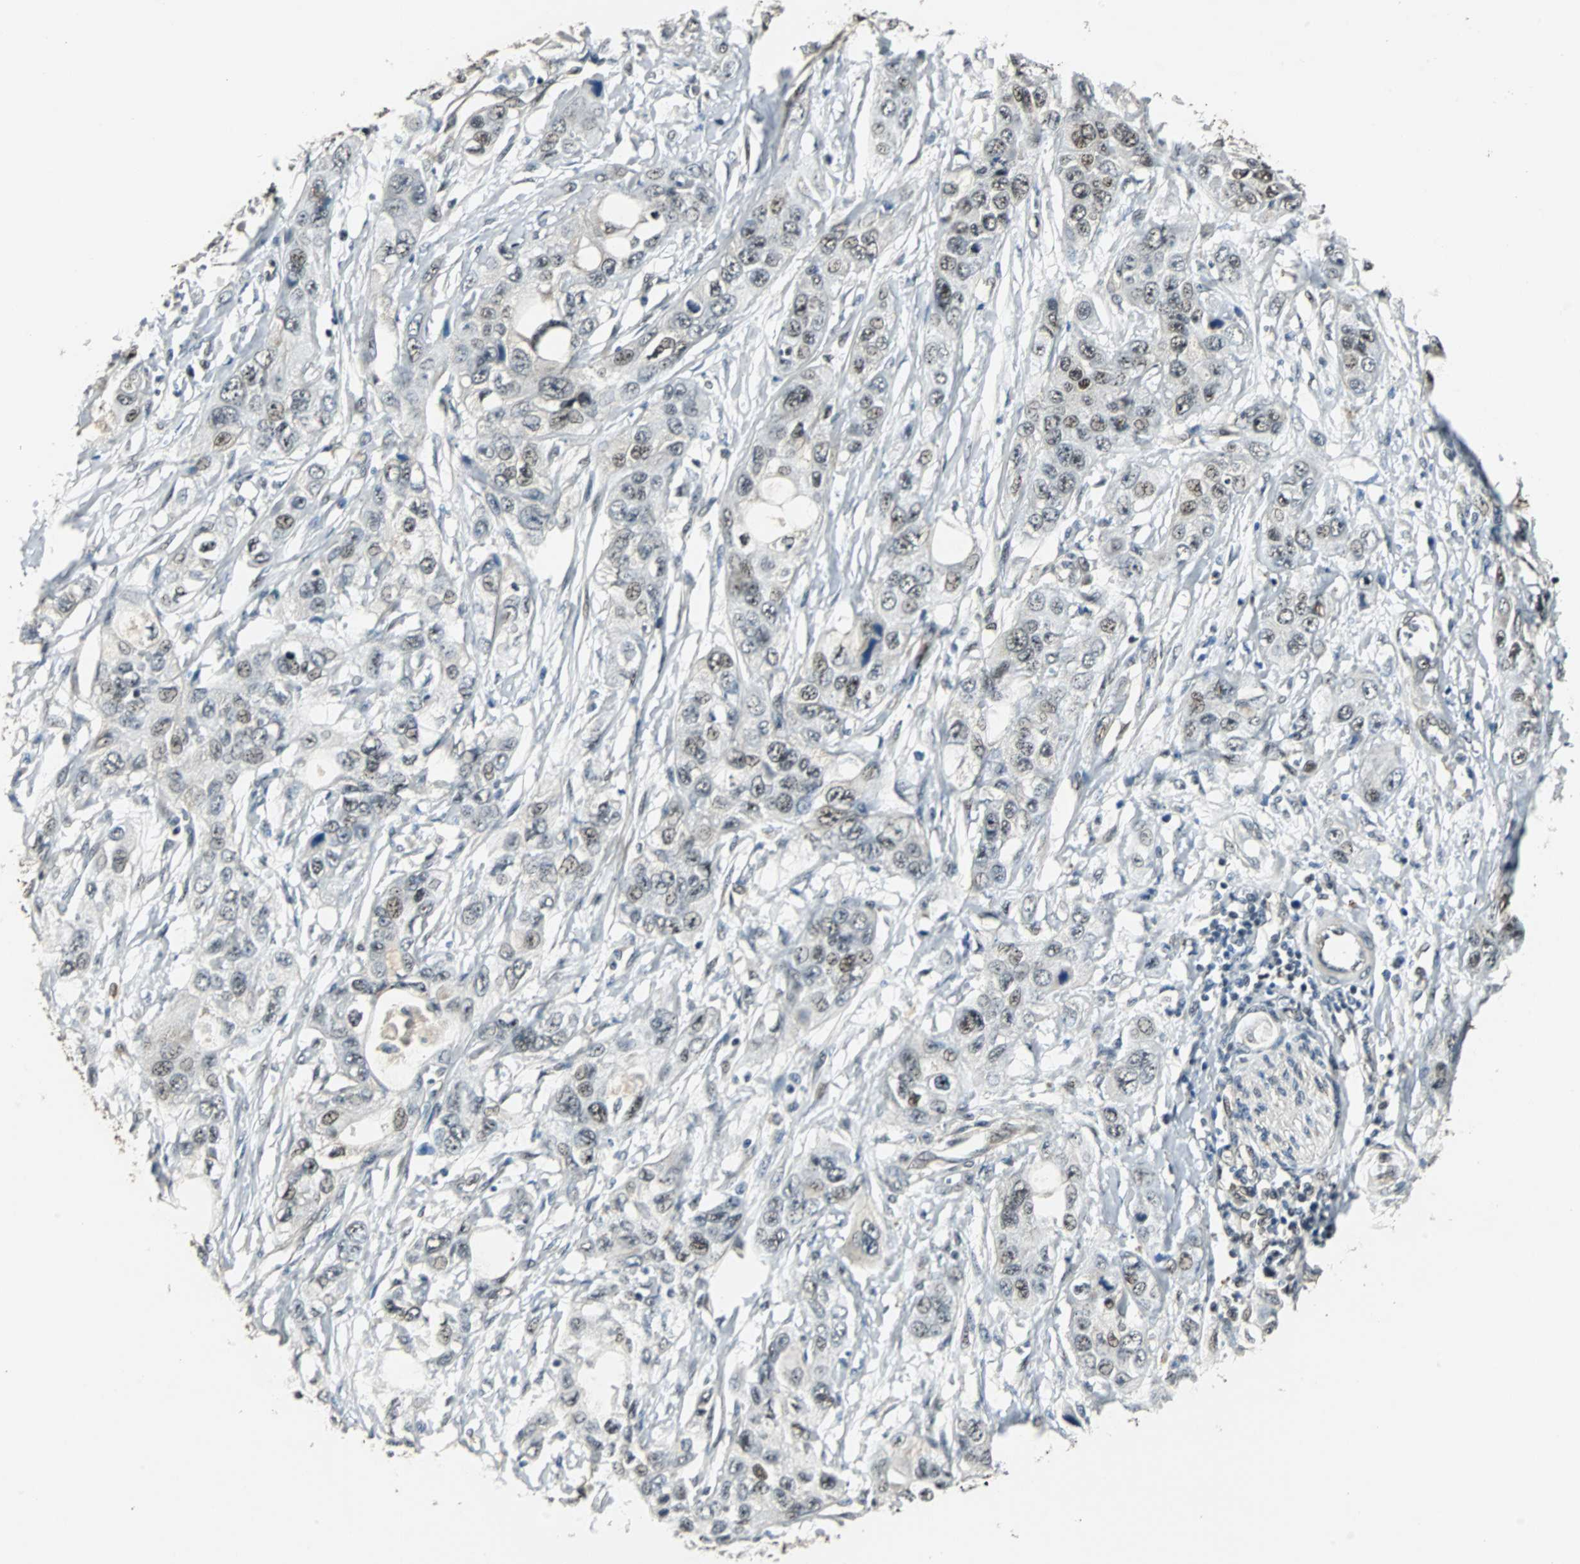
{"staining": {"intensity": "weak", "quantity": ">75%", "location": "nuclear"}, "tissue": "pancreatic cancer", "cell_type": "Tumor cells", "image_type": "cancer", "snomed": [{"axis": "morphology", "description": "Adenocarcinoma, NOS"}, {"axis": "topography", "description": "Pancreas"}], "caption": "Pancreatic cancer (adenocarcinoma) stained with a brown dye demonstrates weak nuclear positive staining in approximately >75% of tumor cells.", "gene": "MED4", "patient": {"sex": "female", "age": 70}}